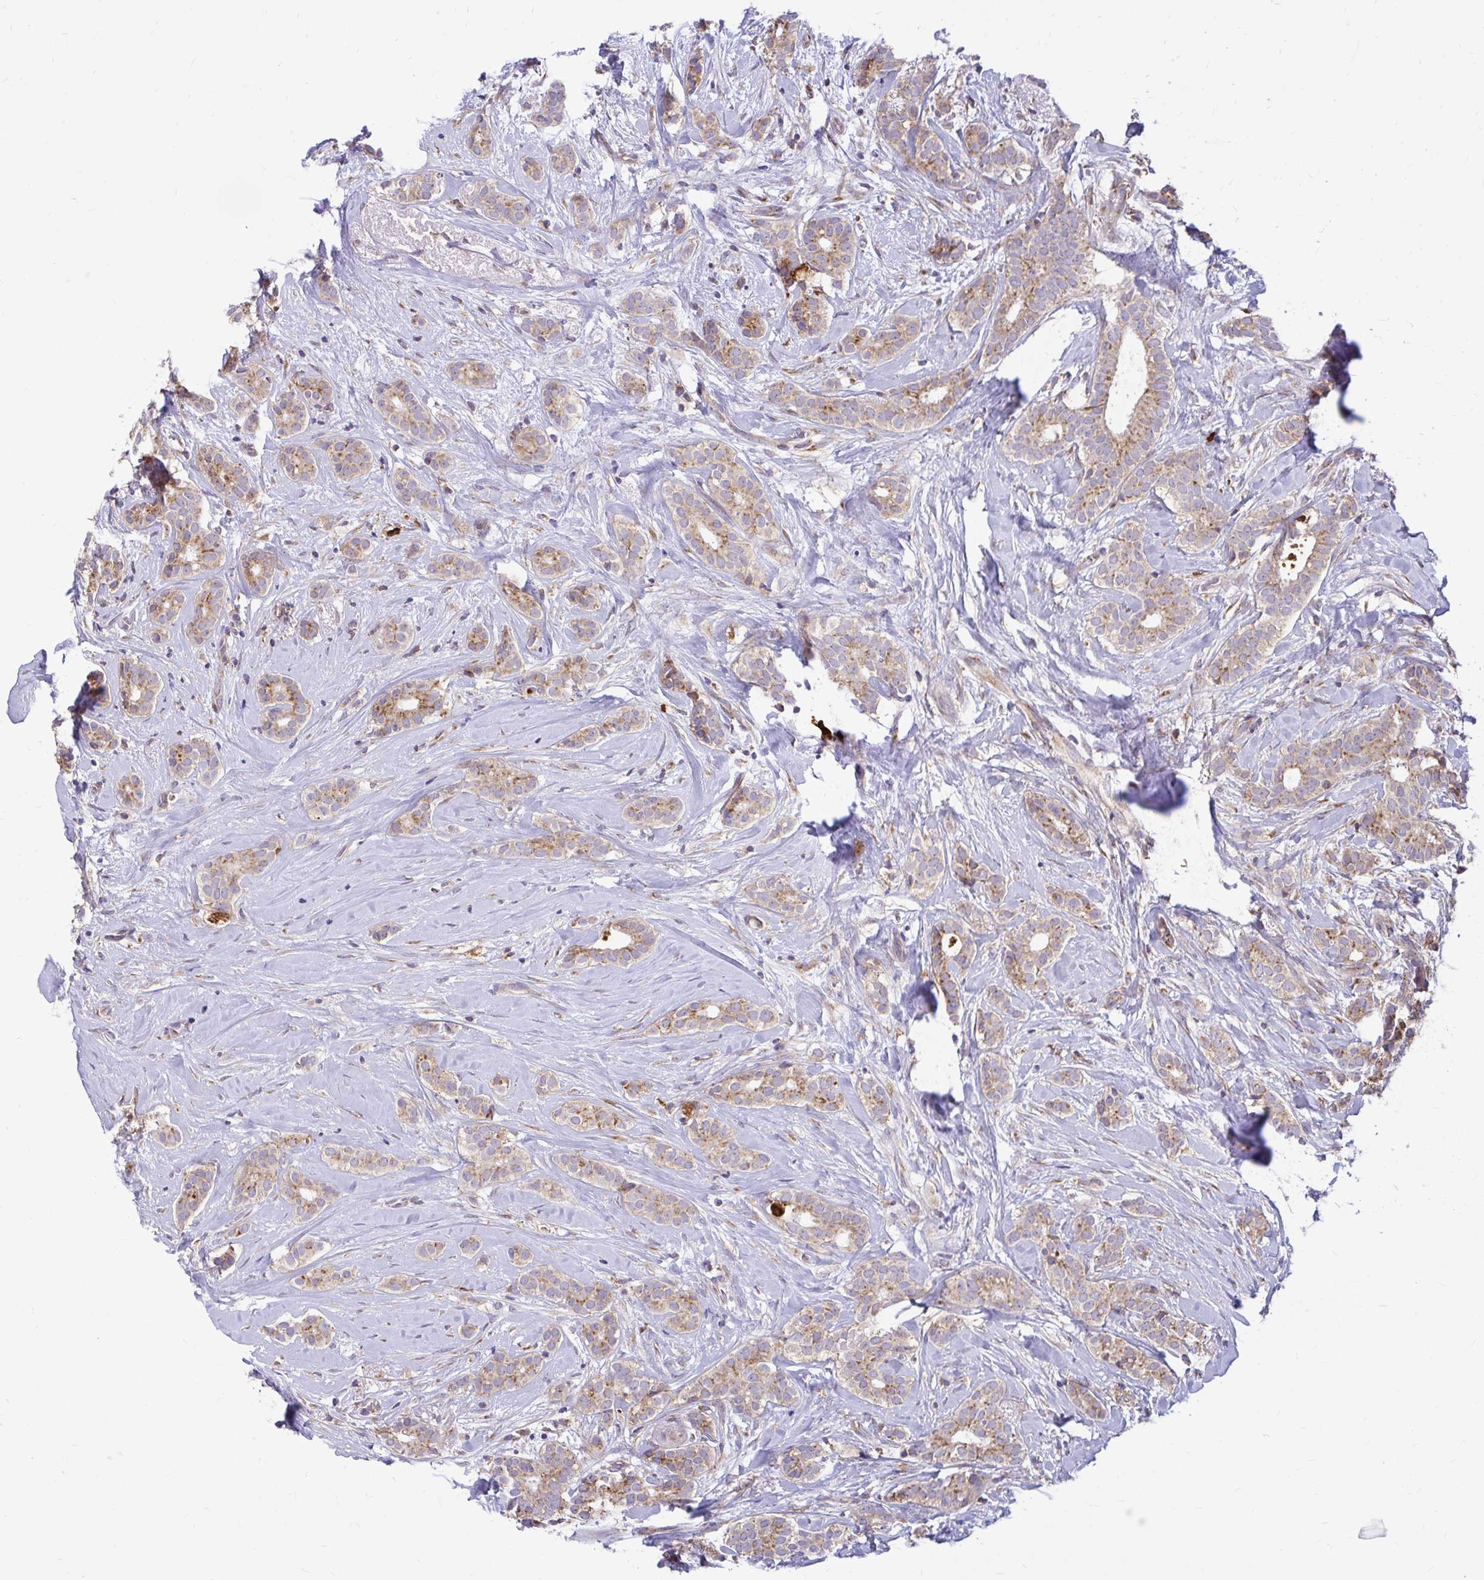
{"staining": {"intensity": "moderate", "quantity": ">75%", "location": "cytoplasmic/membranous"}, "tissue": "breast cancer", "cell_type": "Tumor cells", "image_type": "cancer", "snomed": [{"axis": "morphology", "description": "Duct carcinoma"}, {"axis": "topography", "description": "Breast"}], "caption": "An immunohistochemistry (IHC) micrograph of tumor tissue is shown. Protein staining in brown highlights moderate cytoplasmic/membranous positivity in breast cancer (invasive ductal carcinoma) within tumor cells. The staining was performed using DAB to visualize the protein expression in brown, while the nuclei were stained in blue with hematoxylin (Magnification: 20x).", "gene": "VTI1B", "patient": {"sex": "female", "age": 65}}